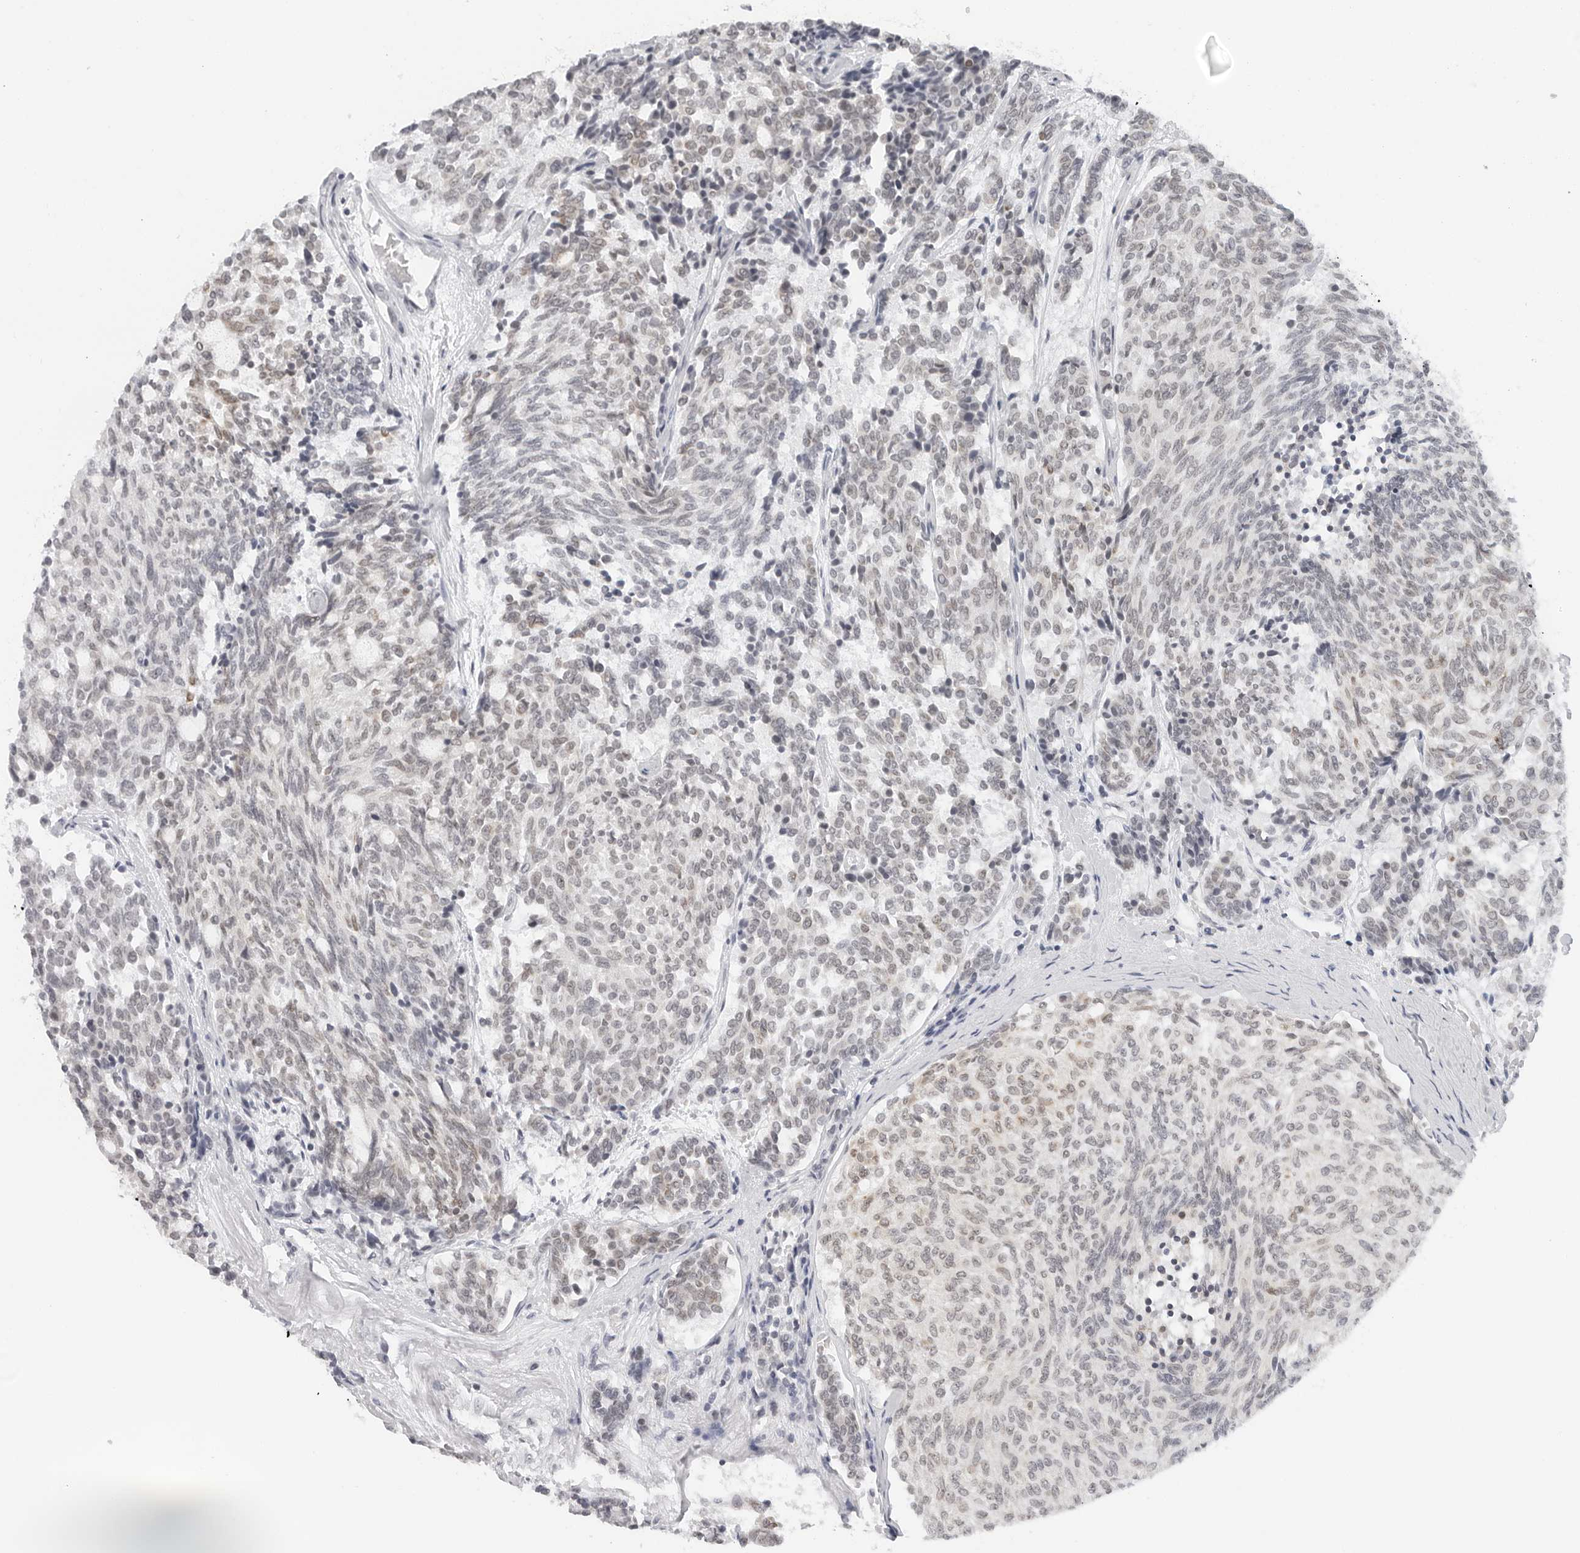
{"staining": {"intensity": "weak", "quantity": "25%-75%", "location": "nuclear"}, "tissue": "carcinoid", "cell_type": "Tumor cells", "image_type": "cancer", "snomed": [{"axis": "morphology", "description": "Carcinoid, malignant, NOS"}, {"axis": "topography", "description": "Pancreas"}], "caption": "About 25%-75% of tumor cells in carcinoid reveal weak nuclear protein positivity as visualized by brown immunohistochemical staining.", "gene": "FLG2", "patient": {"sex": "female", "age": 54}}